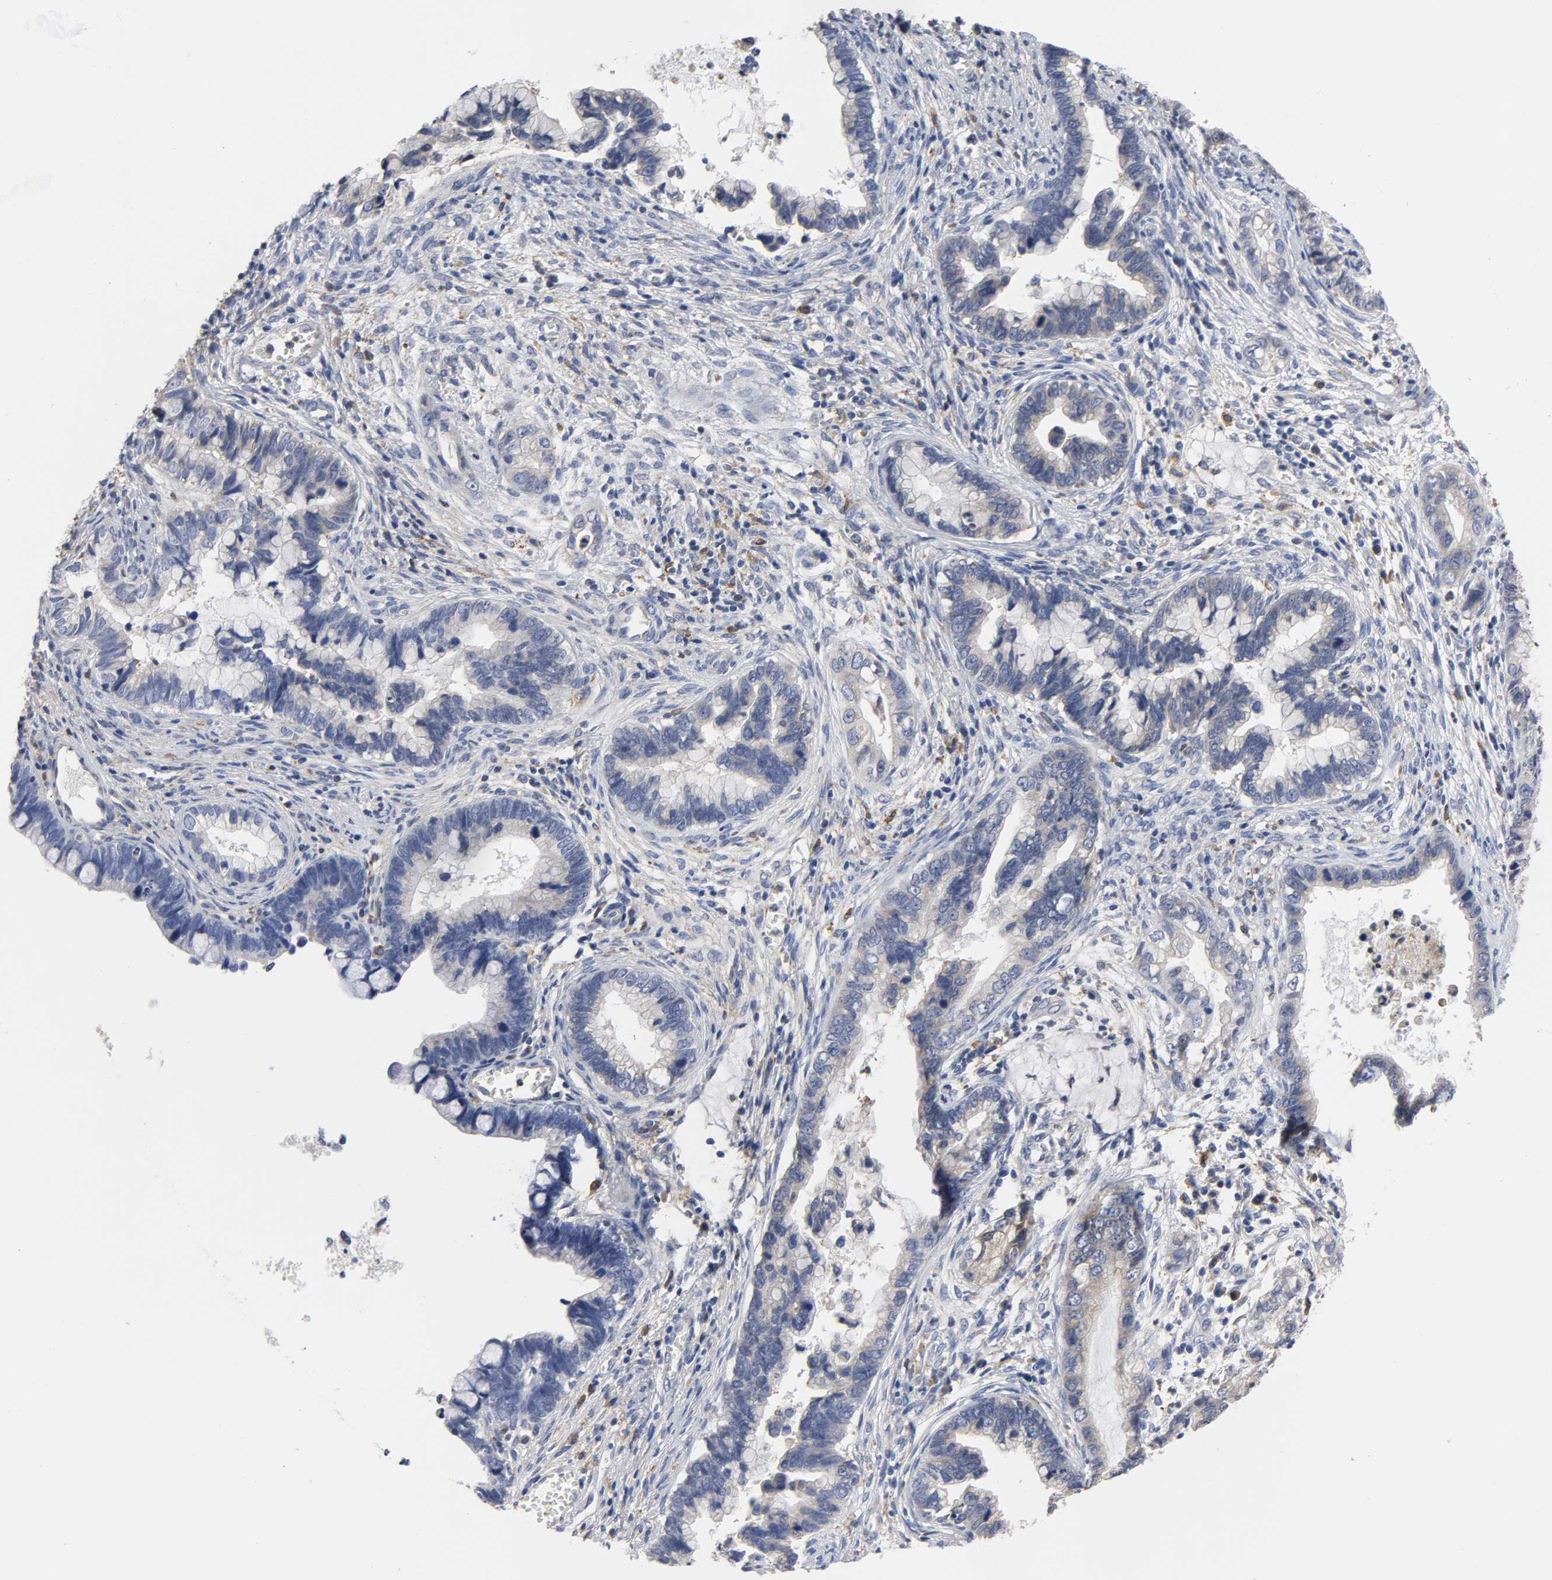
{"staining": {"intensity": "negative", "quantity": "none", "location": "none"}, "tissue": "cervical cancer", "cell_type": "Tumor cells", "image_type": "cancer", "snomed": [{"axis": "morphology", "description": "Adenocarcinoma, NOS"}, {"axis": "topography", "description": "Cervix"}], "caption": "Immunohistochemistry (IHC) histopathology image of neoplastic tissue: adenocarcinoma (cervical) stained with DAB displays no significant protein expression in tumor cells.", "gene": "HCK", "patient": {"sex": "female", "age": 44}}